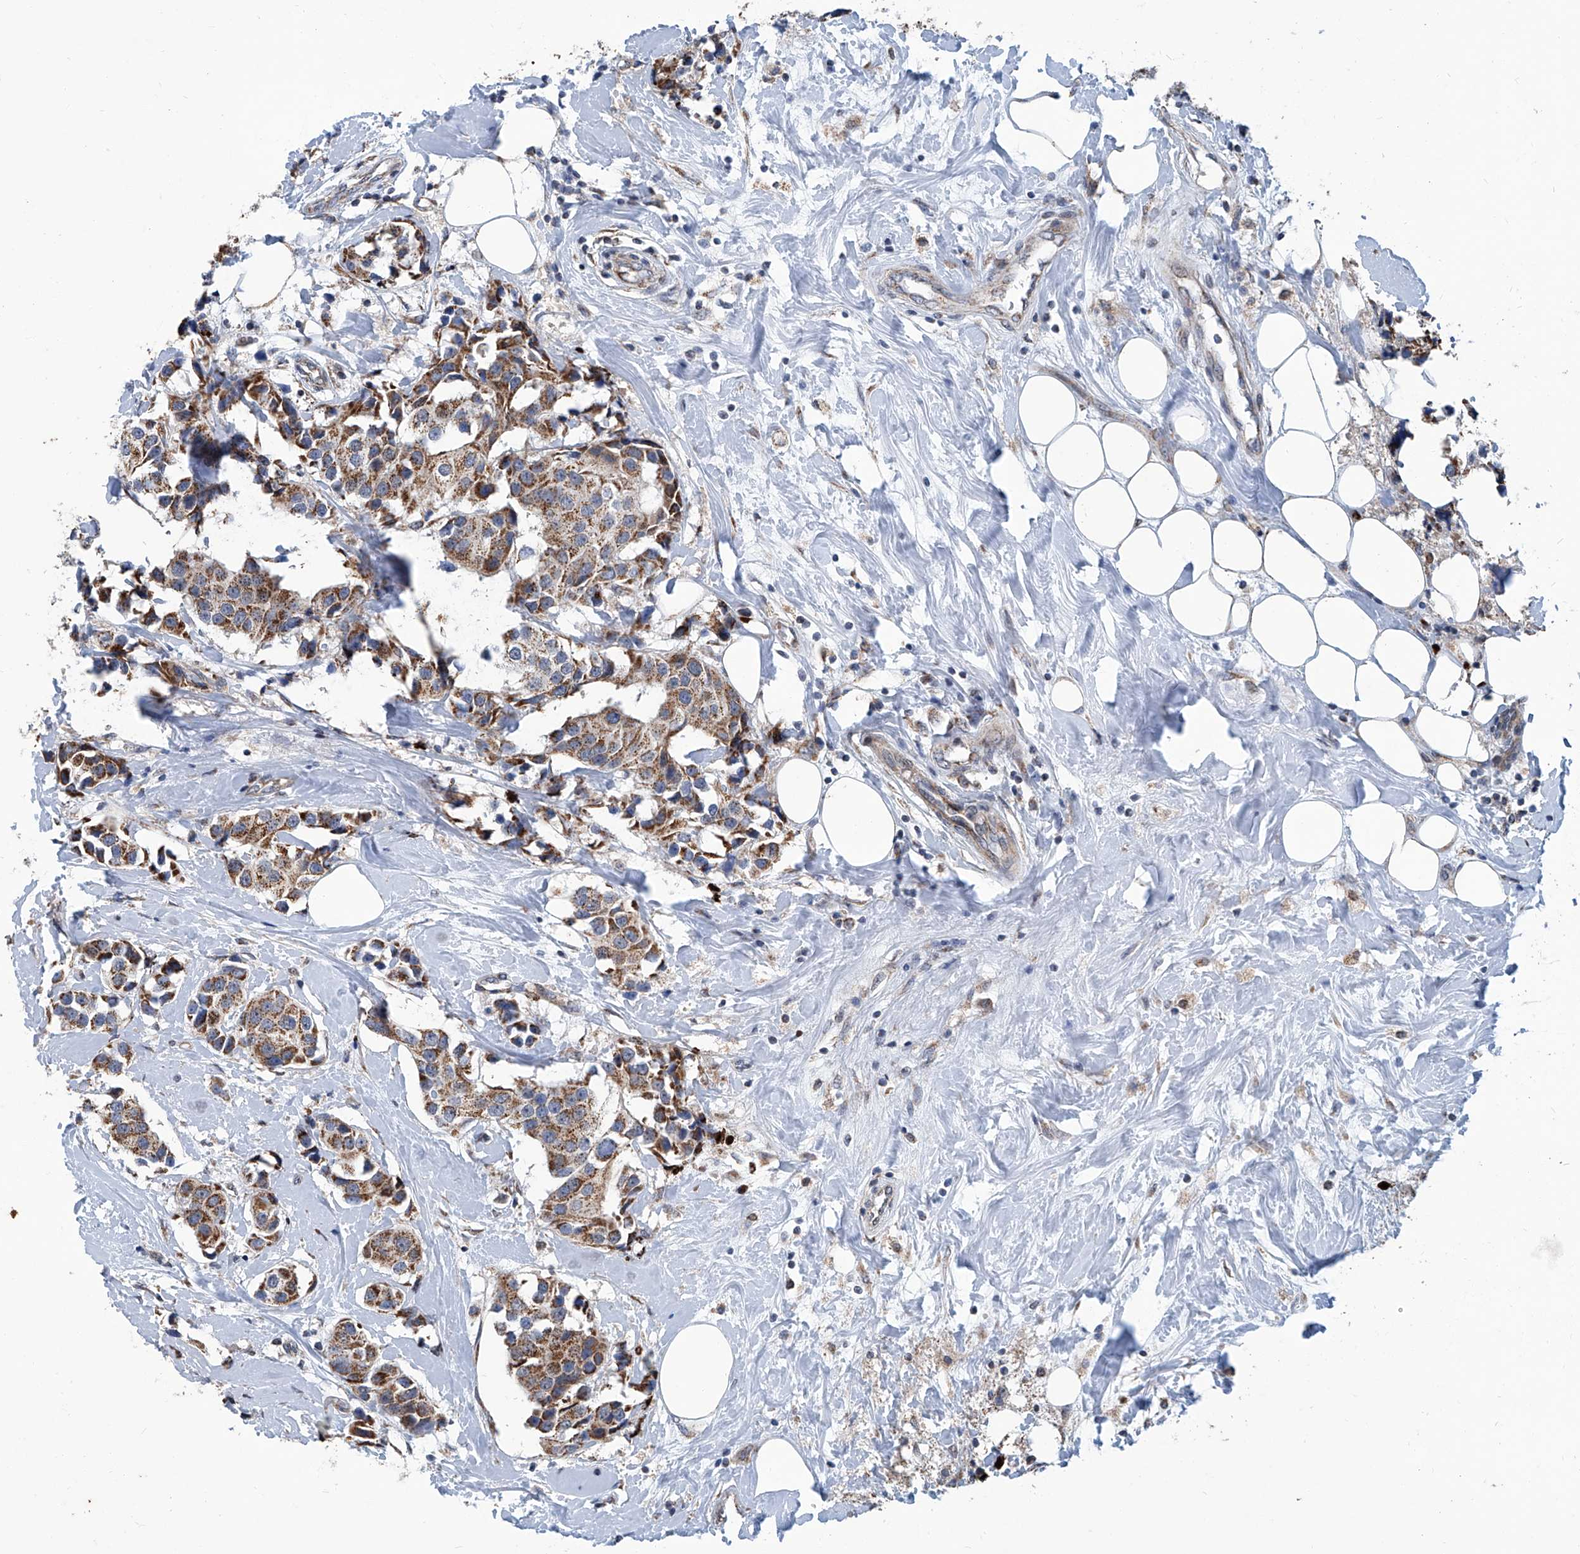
{"staining": {"intensity": "moderate", "quantity": ">75%", "location": "cytoplasmic/membranous"}, "tissue": "breast cancer", "cell_type": "Tumor cells", "image_type": "cancer", "snomed": [{"axis": "morphology", "description": "Normal tissue, NOS"}, {"axis": "morphology", "description": "Duct carcinoma"}, {"axis": "topography", "description": "Breast"}], "caption": "Moderate cytoplasmic/membranous protein staining is appreciated in approximately >75% of tumor cells in breast cancer (intraductal carcinoma).", "gene": "USP48", "patient": {"sex": "female", "age": 39}}